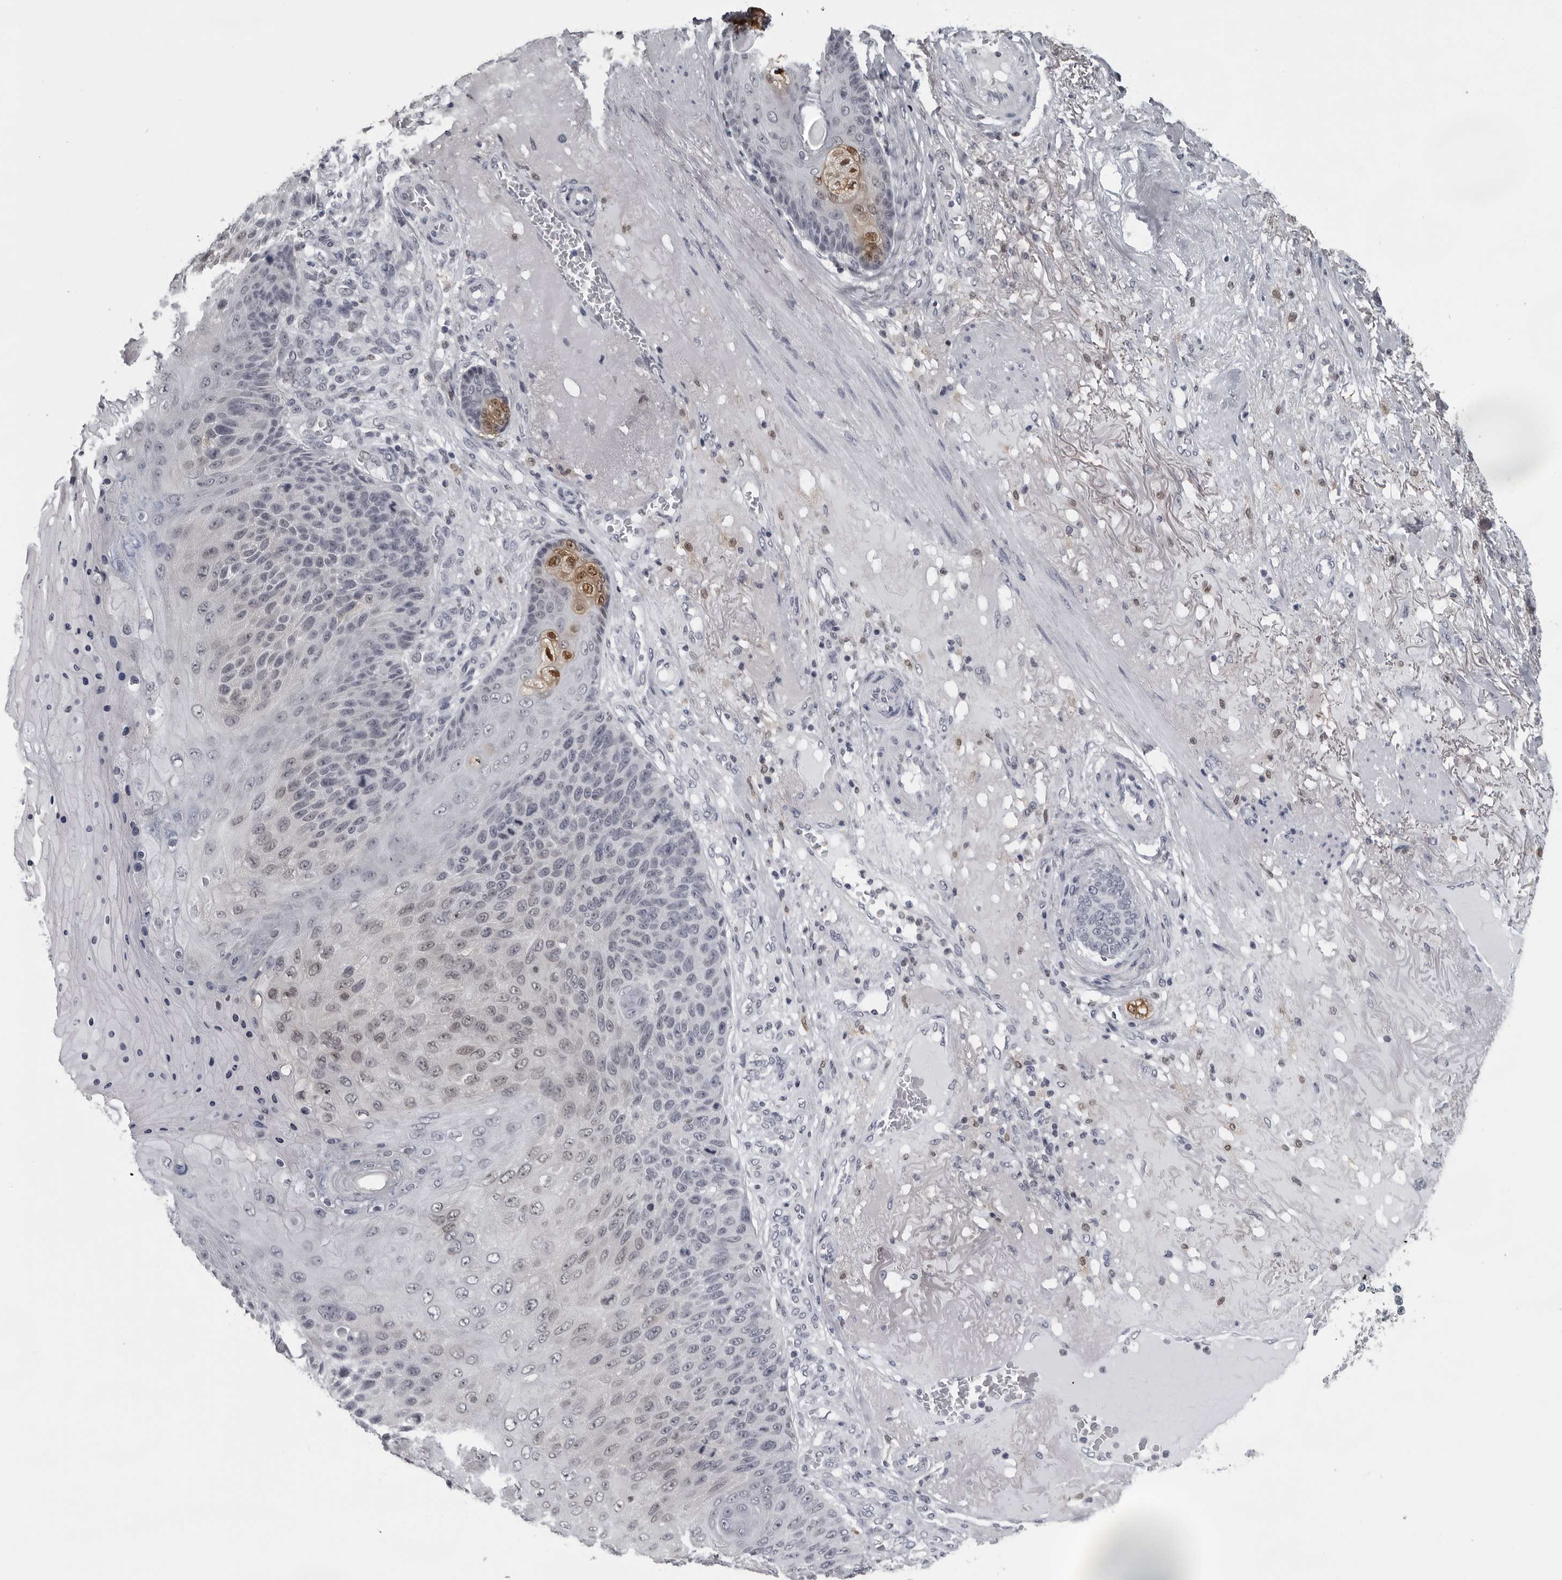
{"staining": {"intensity": "negative", "quantity": "none", "location": "none"}, "tissue": "skin cancer", "cell_type": "Tumor cells", "image_type": "cancer", "snomed": [{"axis": "morphology", "description": "Squamous cell carcinoma, NOS"}, {"axis": "topography", "description": "Skin"}], "caption": "An immunohistochemistry (IHC) histopathology image of skin squamous cell carcinoma is shown. There is no staining in tumor cells of skin squamous cell carcinoma.", "gene": "LZIC", "patient": {"sex": "female", "age": 88}}